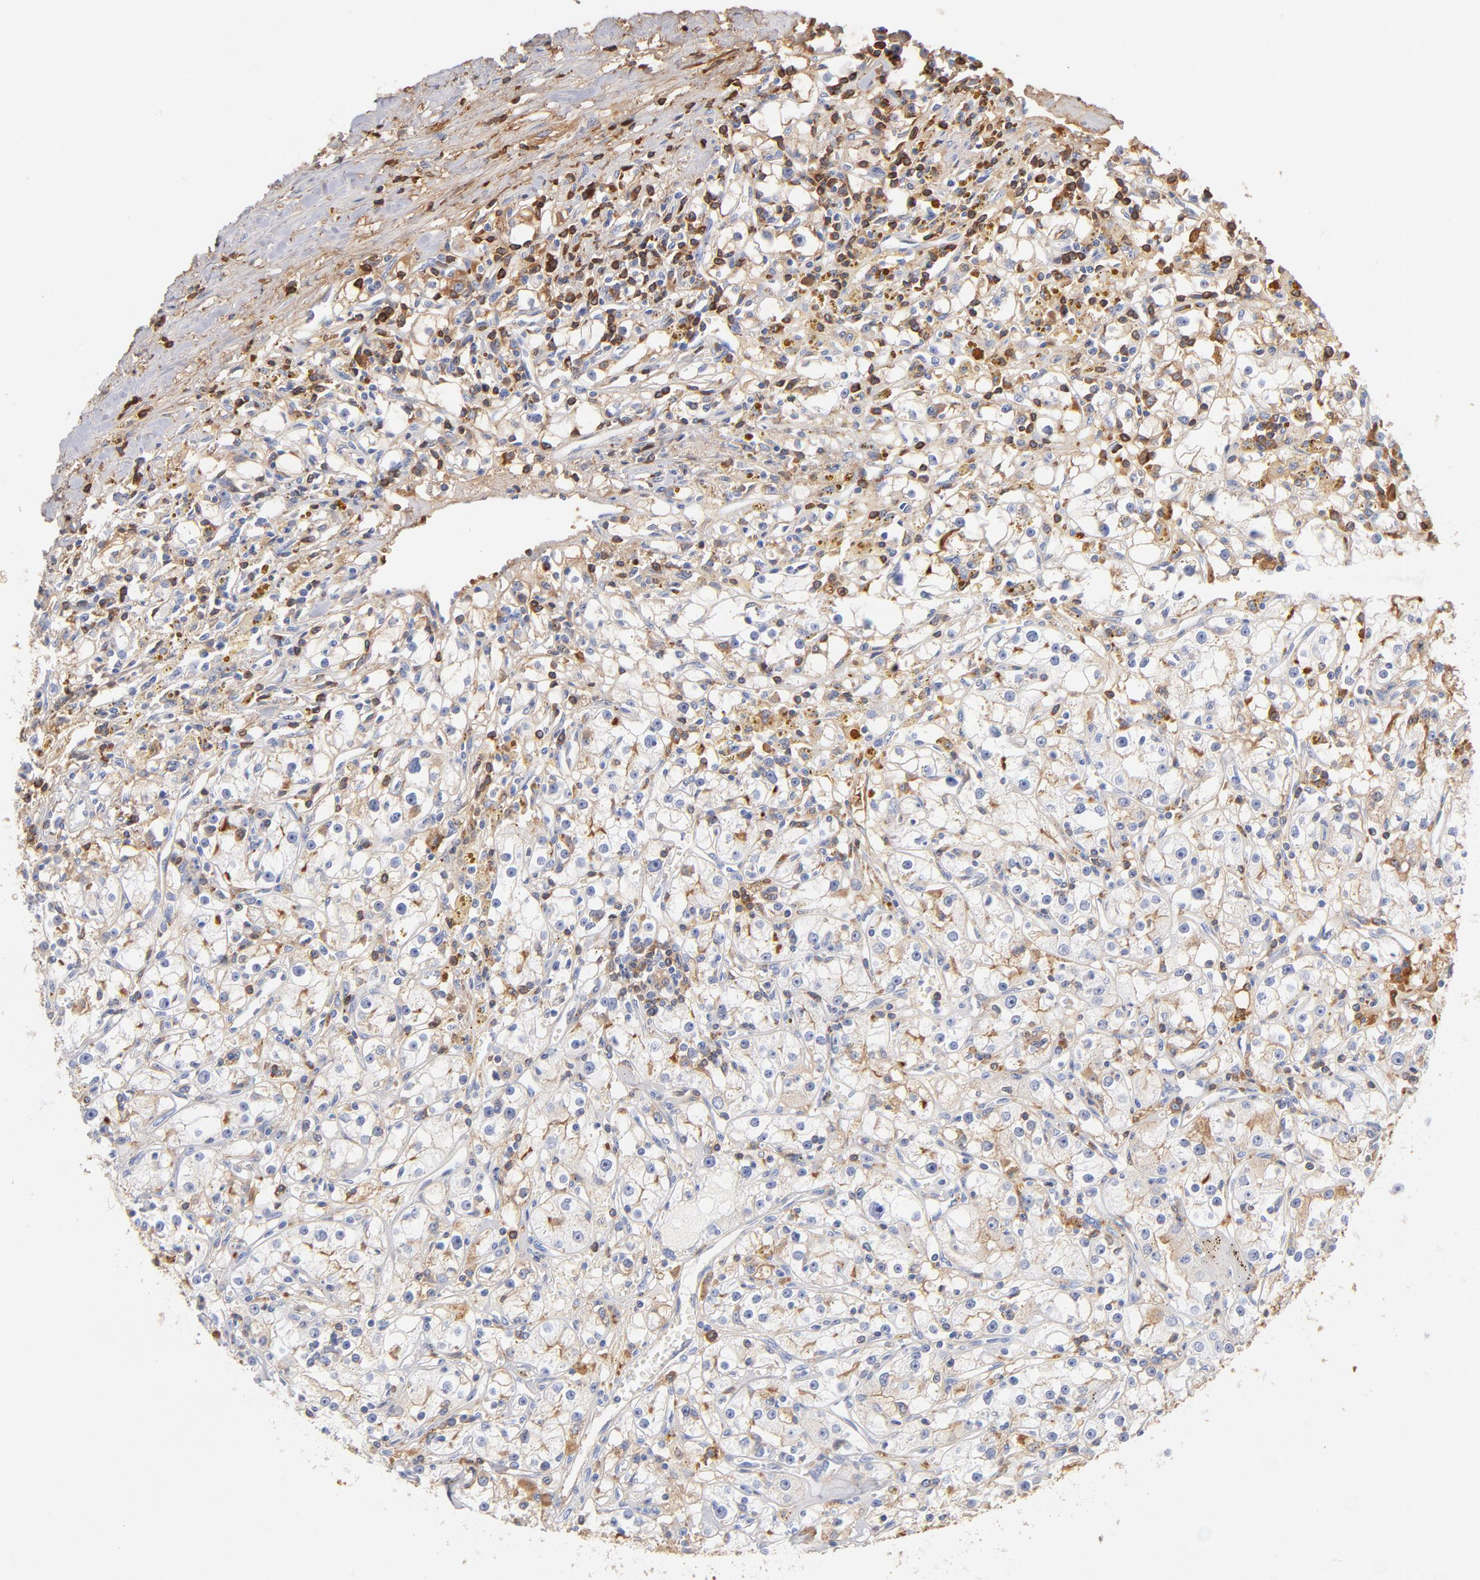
{"staining": {"intensity": "negative", "quantity": "none", "location": "none"}, "tissue": "renal cancer", "cell_type": "Tumor cells", "image_type": "cancer", "snomed": [{"axis": "morphology", "description": "Adenocarcinoma, NOS"}, {"axis": "topography", "description": "Kidney"}], "caption": "A high-resolution histopathology image shows IHC staining of renal cancer, which demonstrates no significant expression in tumor cells. Brightfield microscopy of IHC stained with DAB (brown) and hematoxylin (blue), captured at high magnification.", "gene": "C3", "patient": {"sex": "male", "age": 56}}